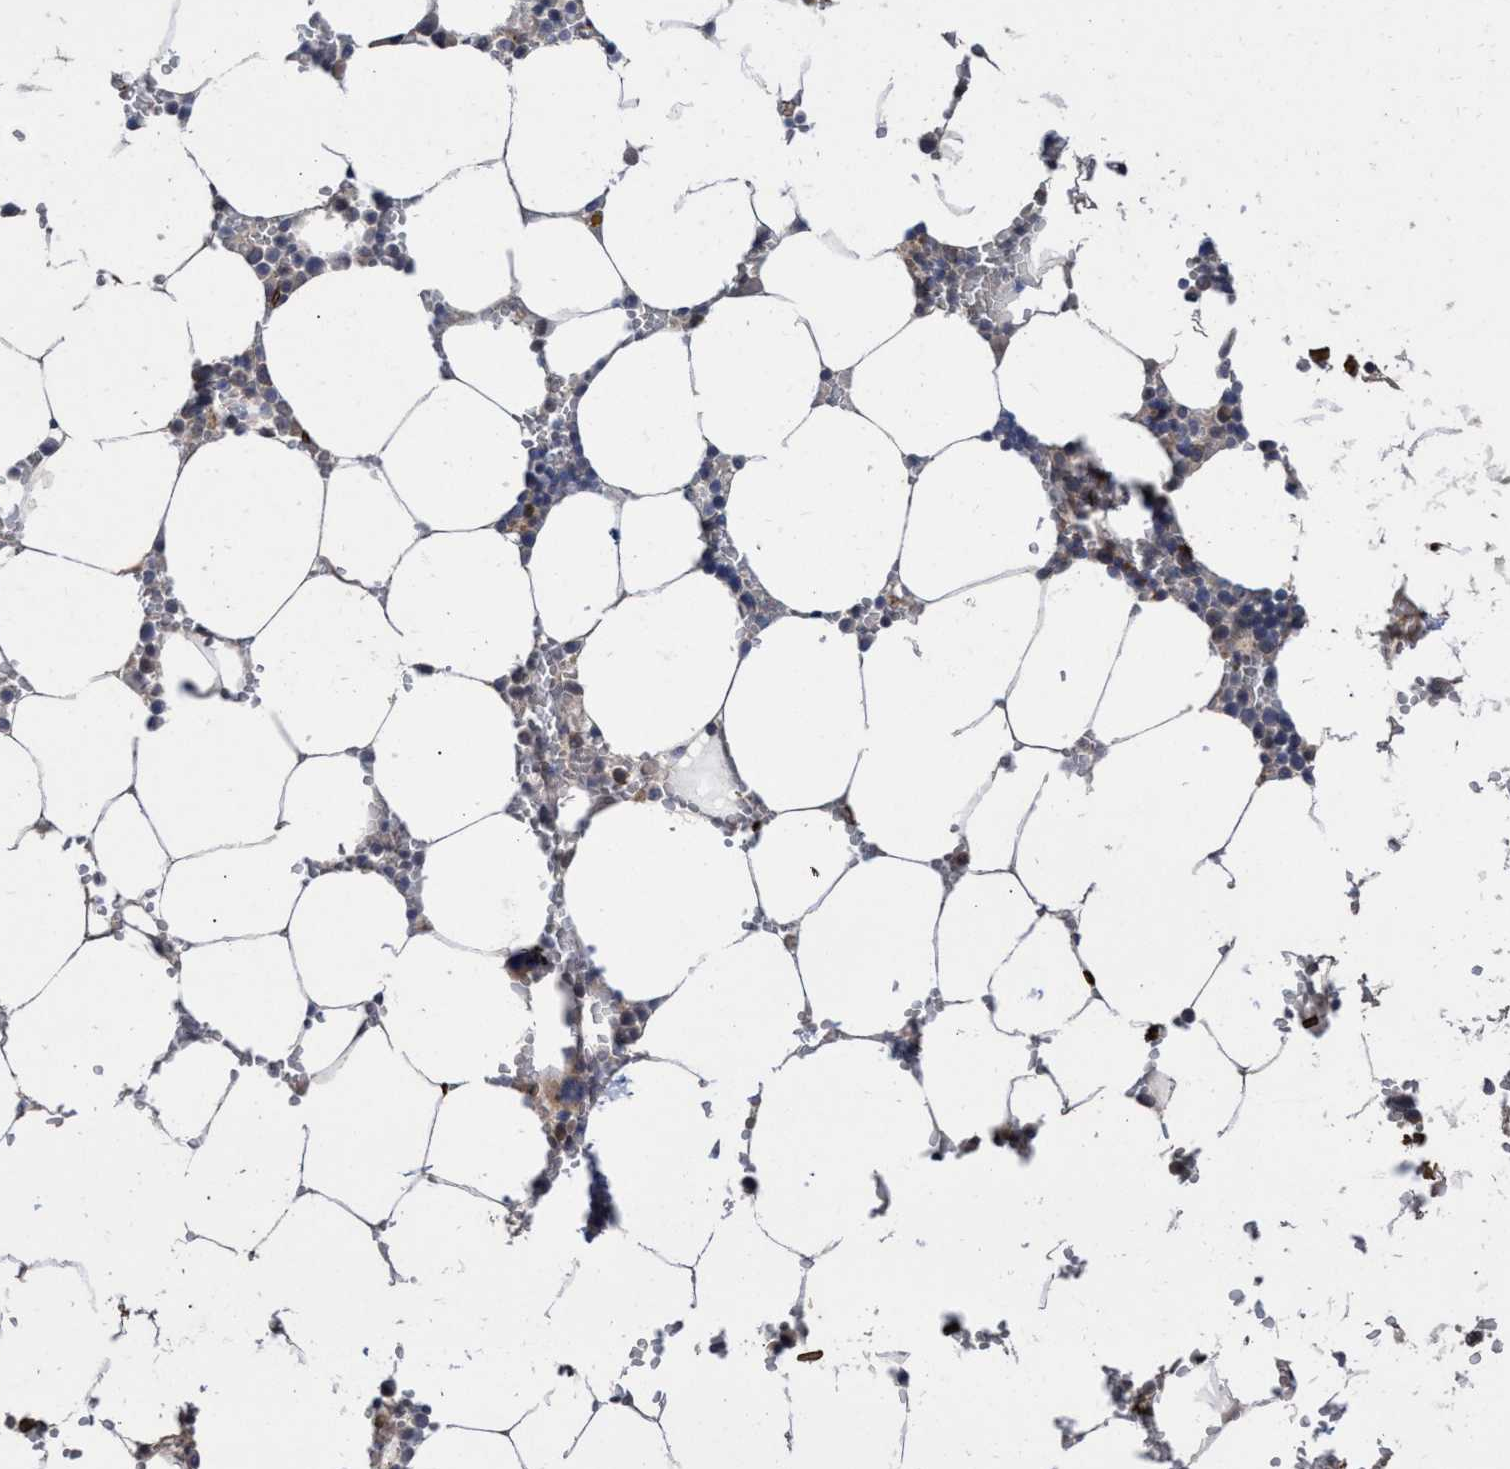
{"staining": {"intensity": "moderate", "quantity": "<25%", "location": "nuclear"}, "tissue": "bone marrow", "cell_type": "Hematopoietic cells", "image_type": "normal", "snomed": [{"axis": "morphology", "description": "Normal tissue, NOS"}, {"axis": "topography", "description": "Bone marrow"}], "caption": "A brown stain labels moderate nuclear expression of a protein in hematopoietic cells of unremarkable bone marrow.", "gene": "ZNF750", "patient": {"sex": "male", "age": 70}}